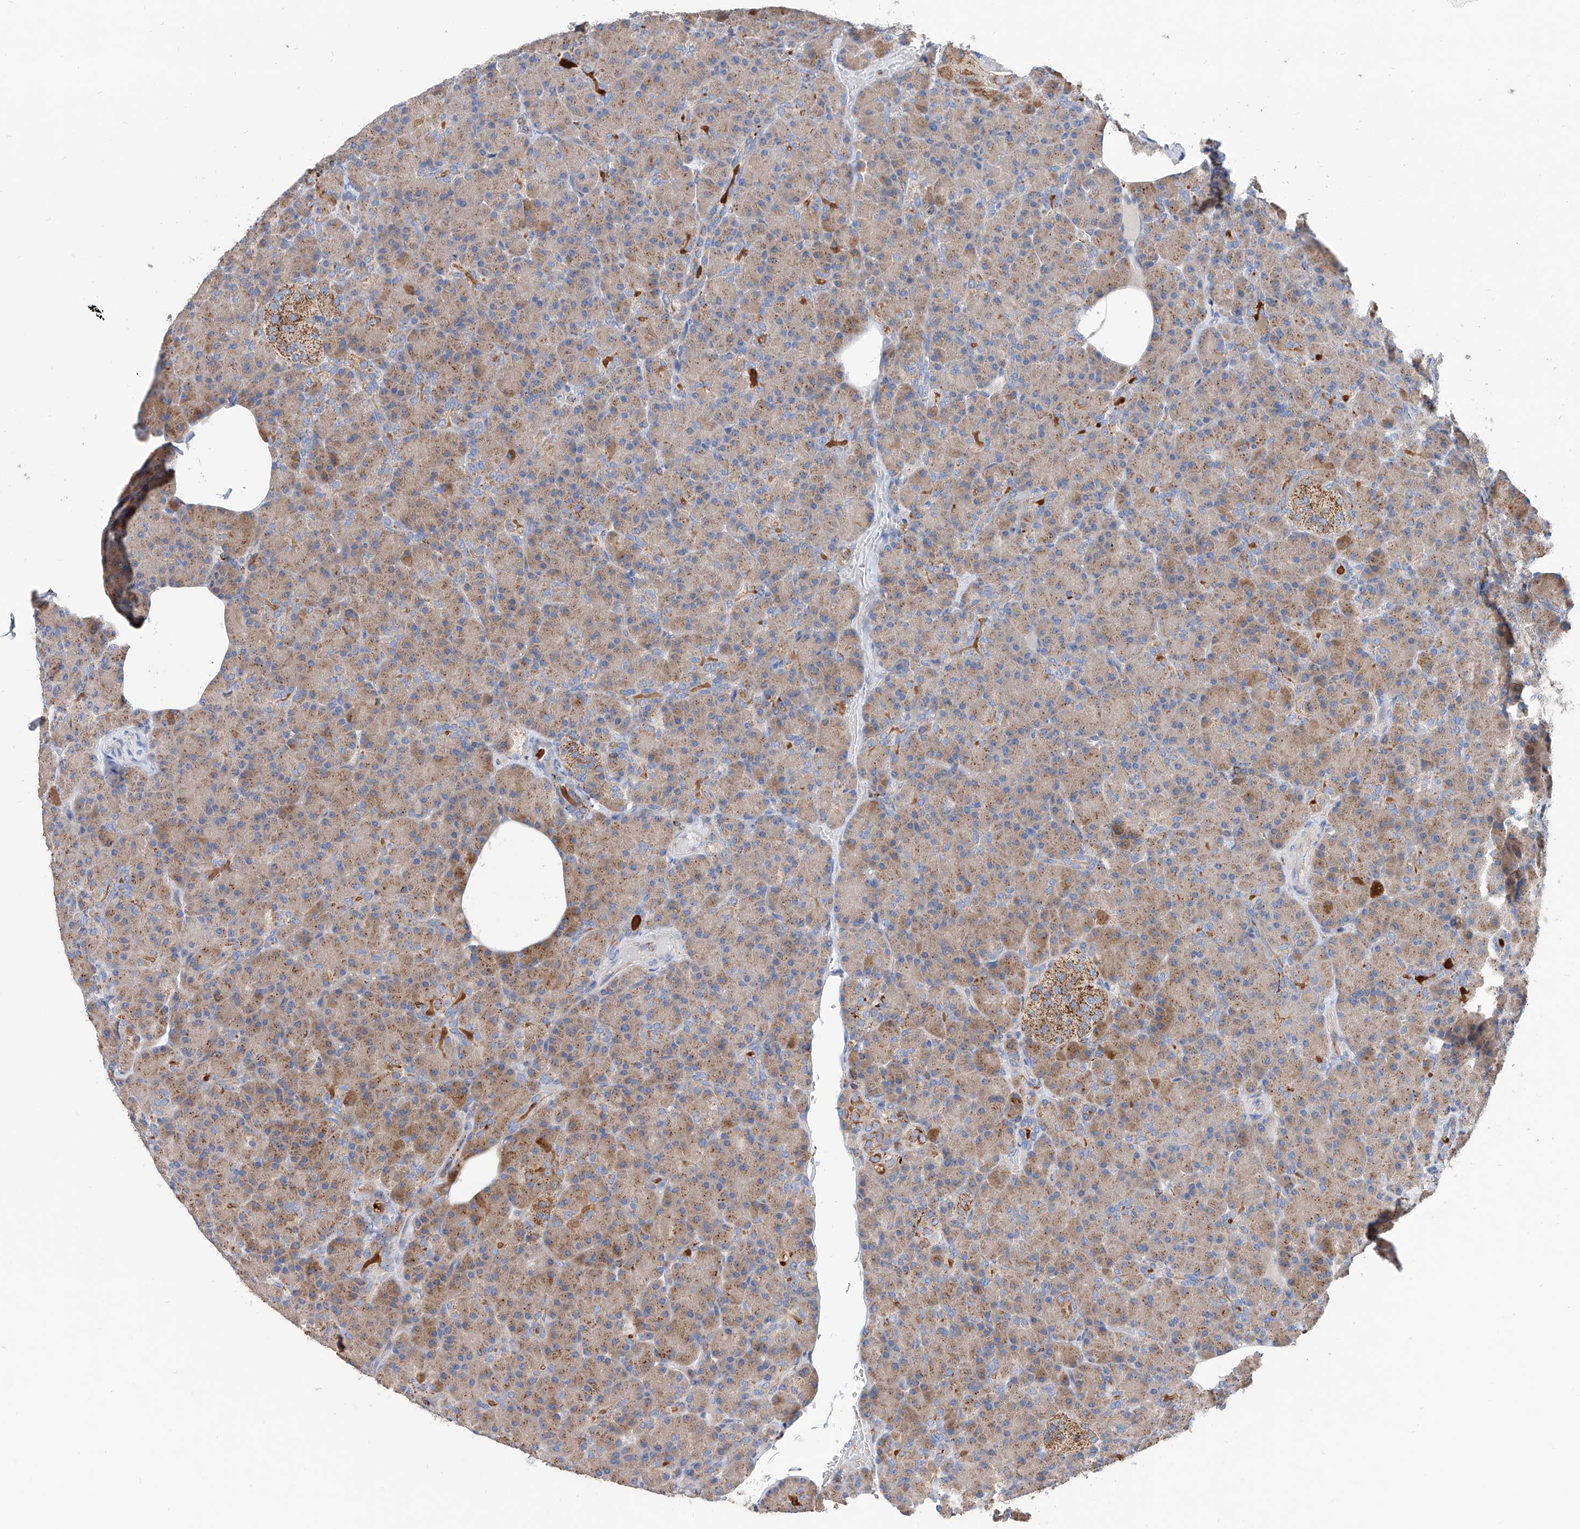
{"staining": {"intensity": "moderate", "quantity": ">75%", "location": "cytoplasmic/membranous"}, "tissue": "pancreas", "cell_type": "Exocrine glandular cells", "image_type": "normal", "snomed": [{"axis": "morphology", "description": "Normal tissue, NOS"}, {"axis": "topography", "description": "Pancreas"}], "caption": "Benign pancreas displays moderate cytoplasmic/membranous positivity in about >75% of exocrine glandular cells, visualized by immunohistochemistry. The staining was performed using DAB to visualize the protein expression in brown, while the nuclei were stained in blue with hematoxylin (Magnification: 20x).", "gene": "CPNE5", "patient": {"sex": "female", "age": 43}}